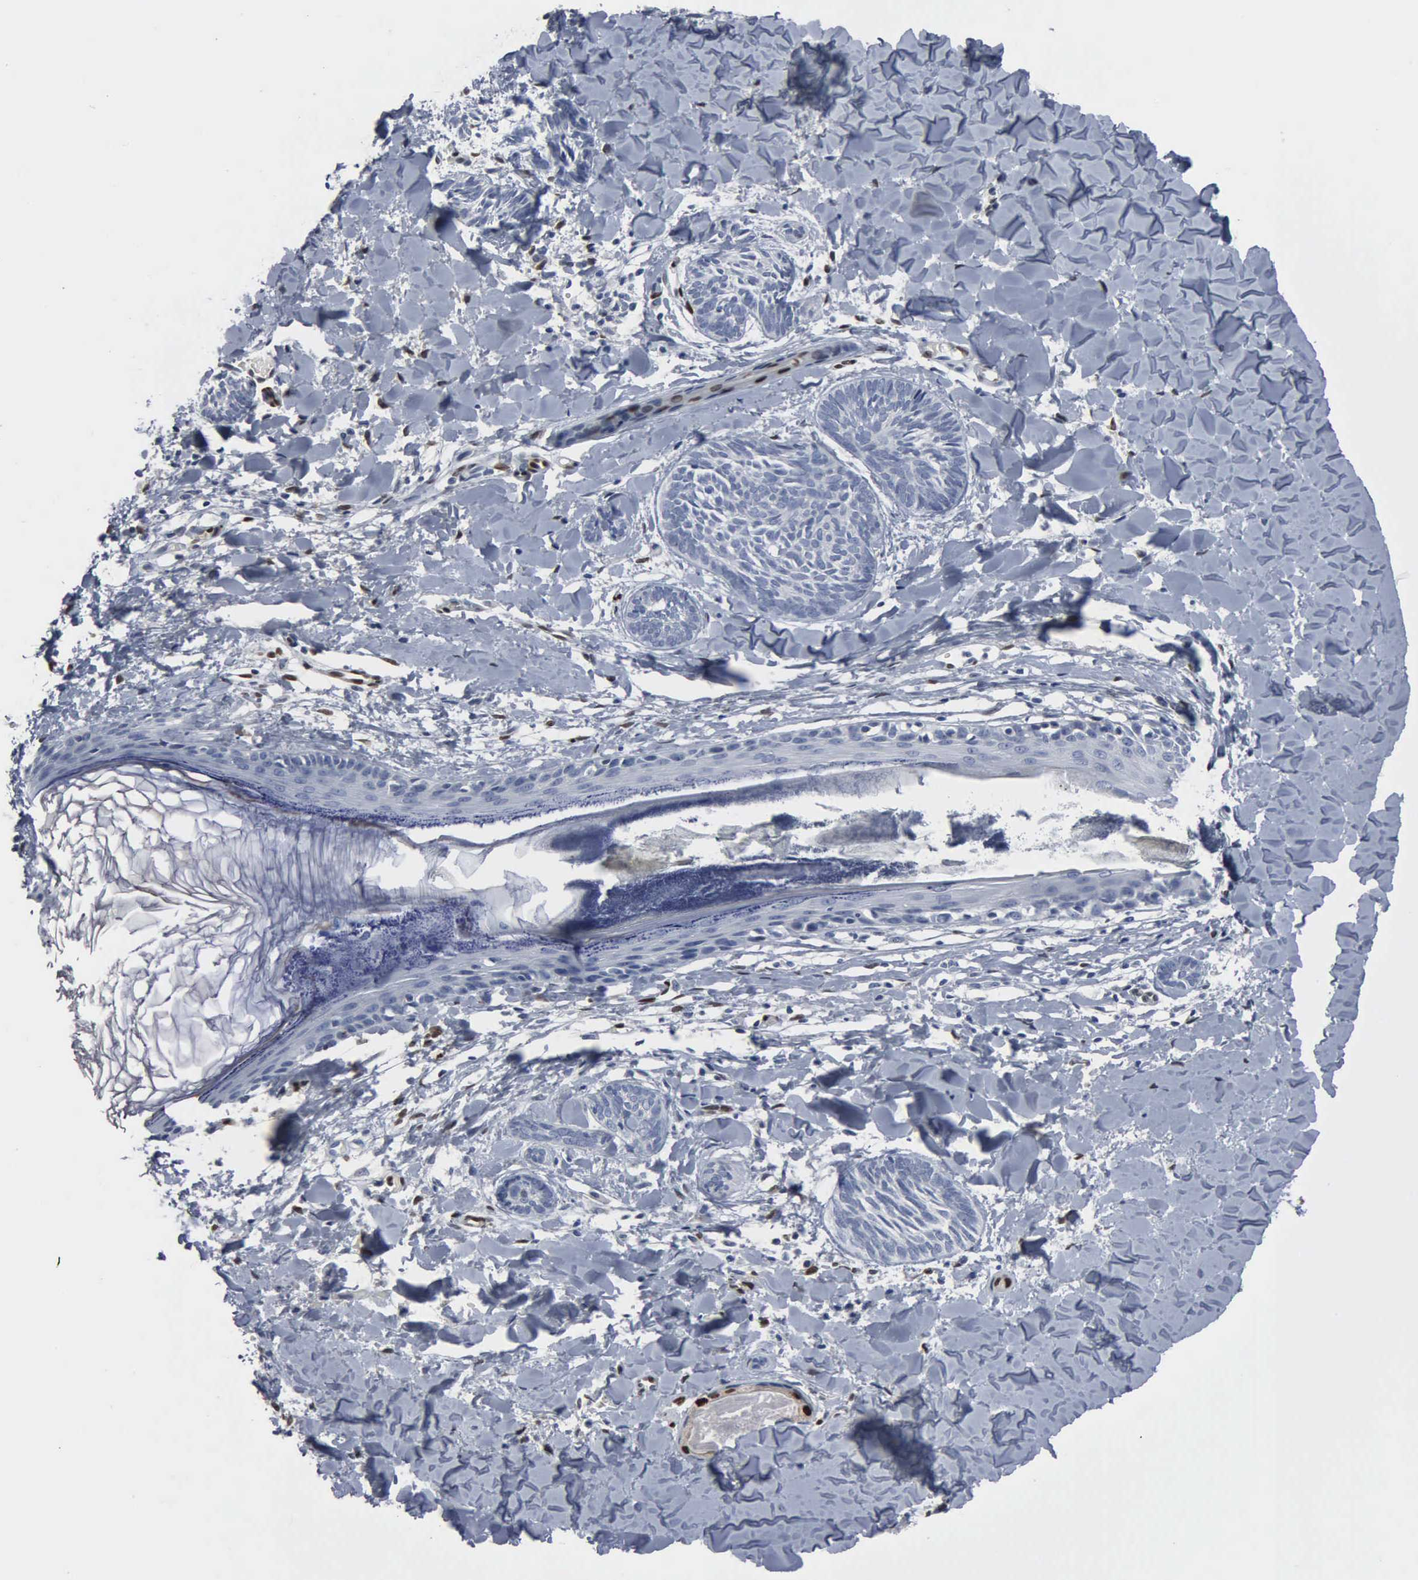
{"staining": {"intensity": "negative", "quantity": "none", "location": "none"}, "tissue": "skin cancer", "cell_type": "Tumor cells", "image_type": "cancer", "snomed": [{"axis": "morphology", "description": "Basal cell carcinoma"}, {"axis": "topography", "description": "Skin"}], "caption": "Protein analysis of skin cancer (basal cell carcinoma) exhibits no significant staining in tumor cells.", "gene": "FGF2", "patient": {"sex": "female", "age": 81}}